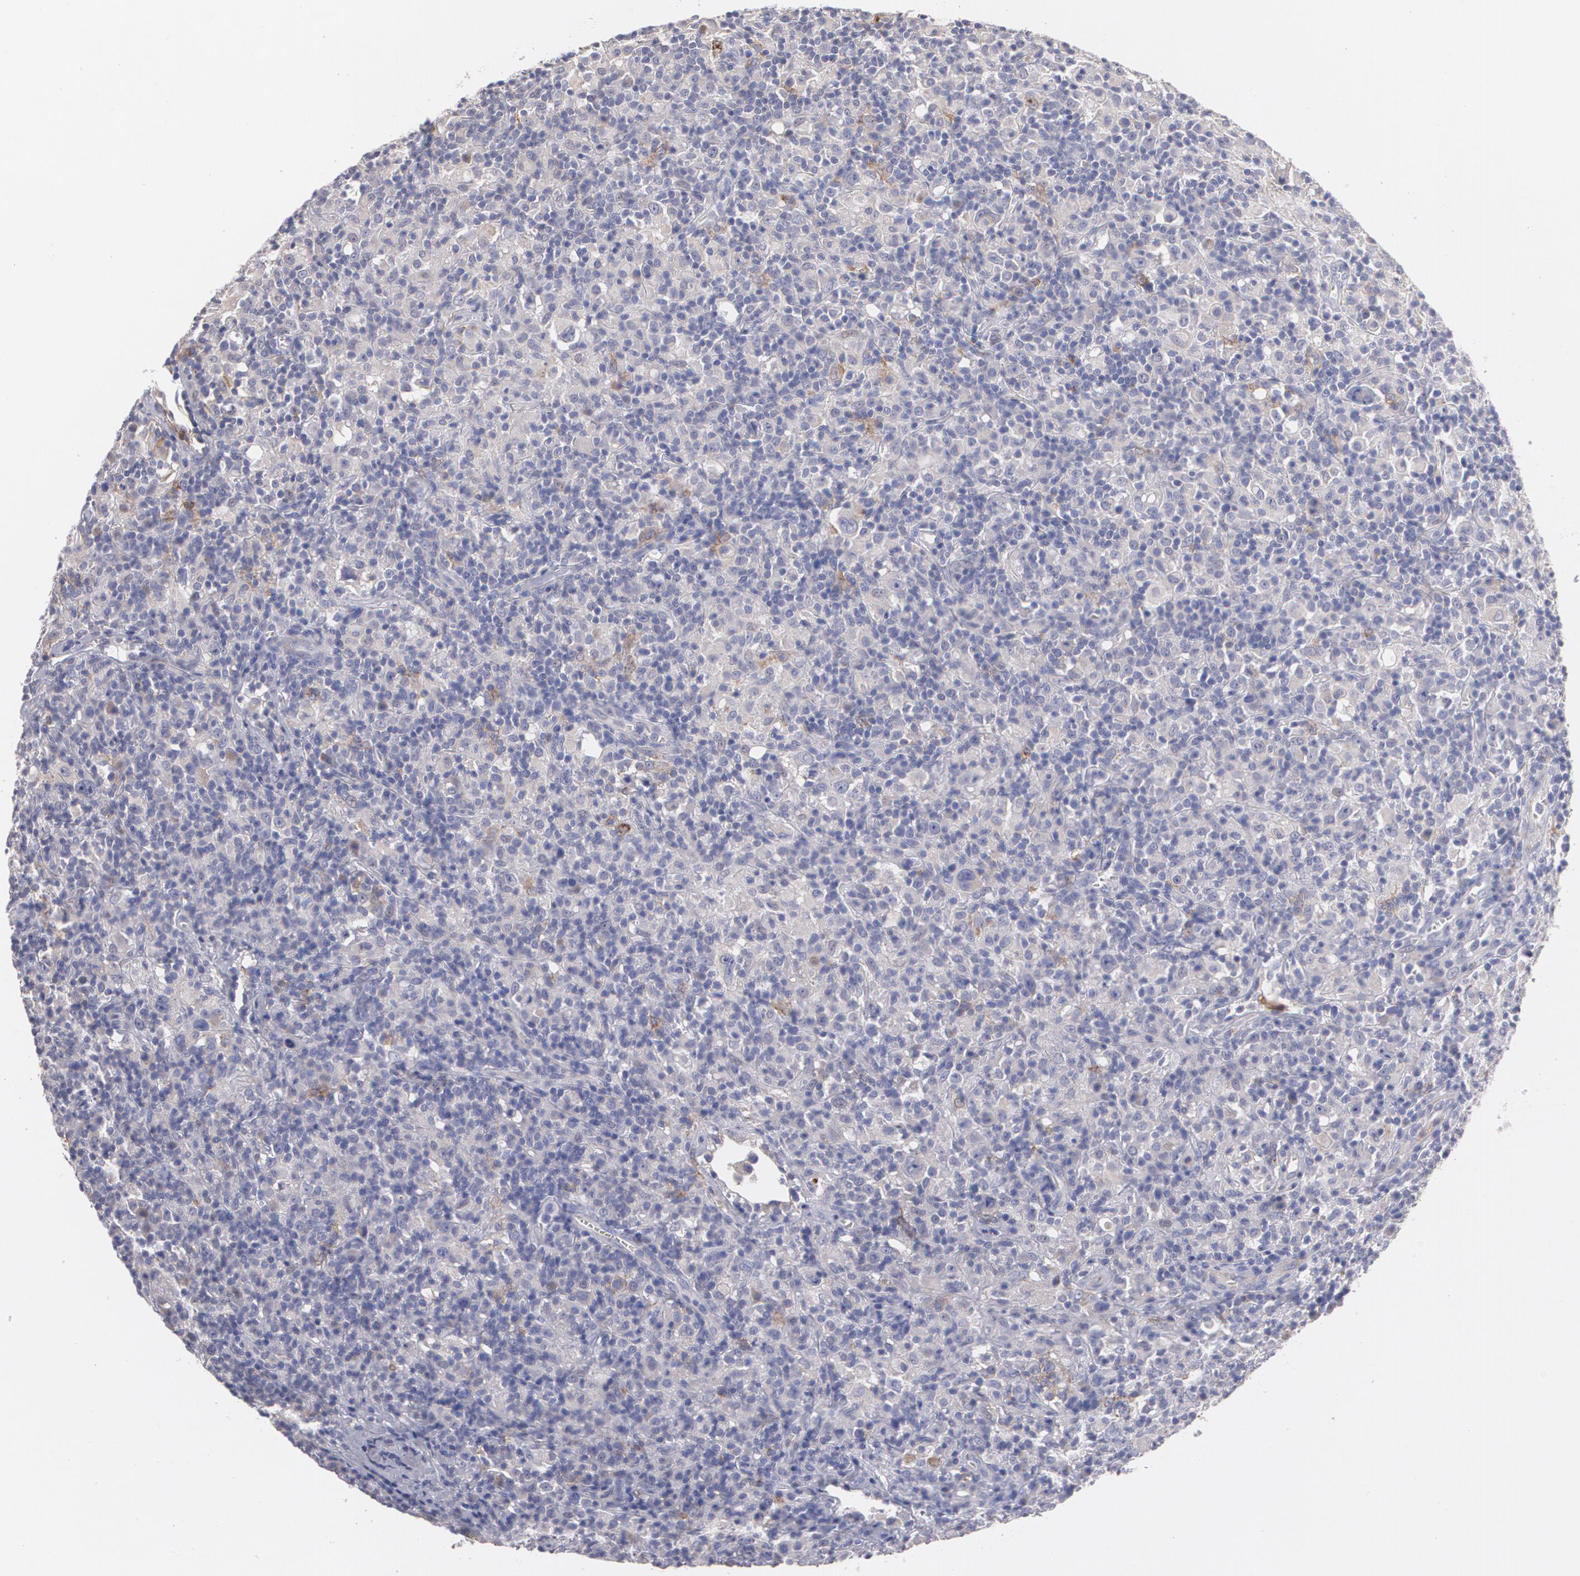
{"staining": {"intensity": "negative", "quantity": "none", "location": "none"}, "tissue": "lymphoma", "cell_type": "Tumor cells", "image_type": "cancer", "snomed": [{"axis": "morphology", "description": "Hodgkin's disease, NOS"}, {"axis": "topography", "description": "Lymph node"}], "caption": "Protein analysis of Hodgkin's disease shows no significant staining in tumor cells. (Brightfield microscopy of DAB IHC at high magnification).", "gene": "FBLN1", "patient": {"sex": "male", "age": 46}}